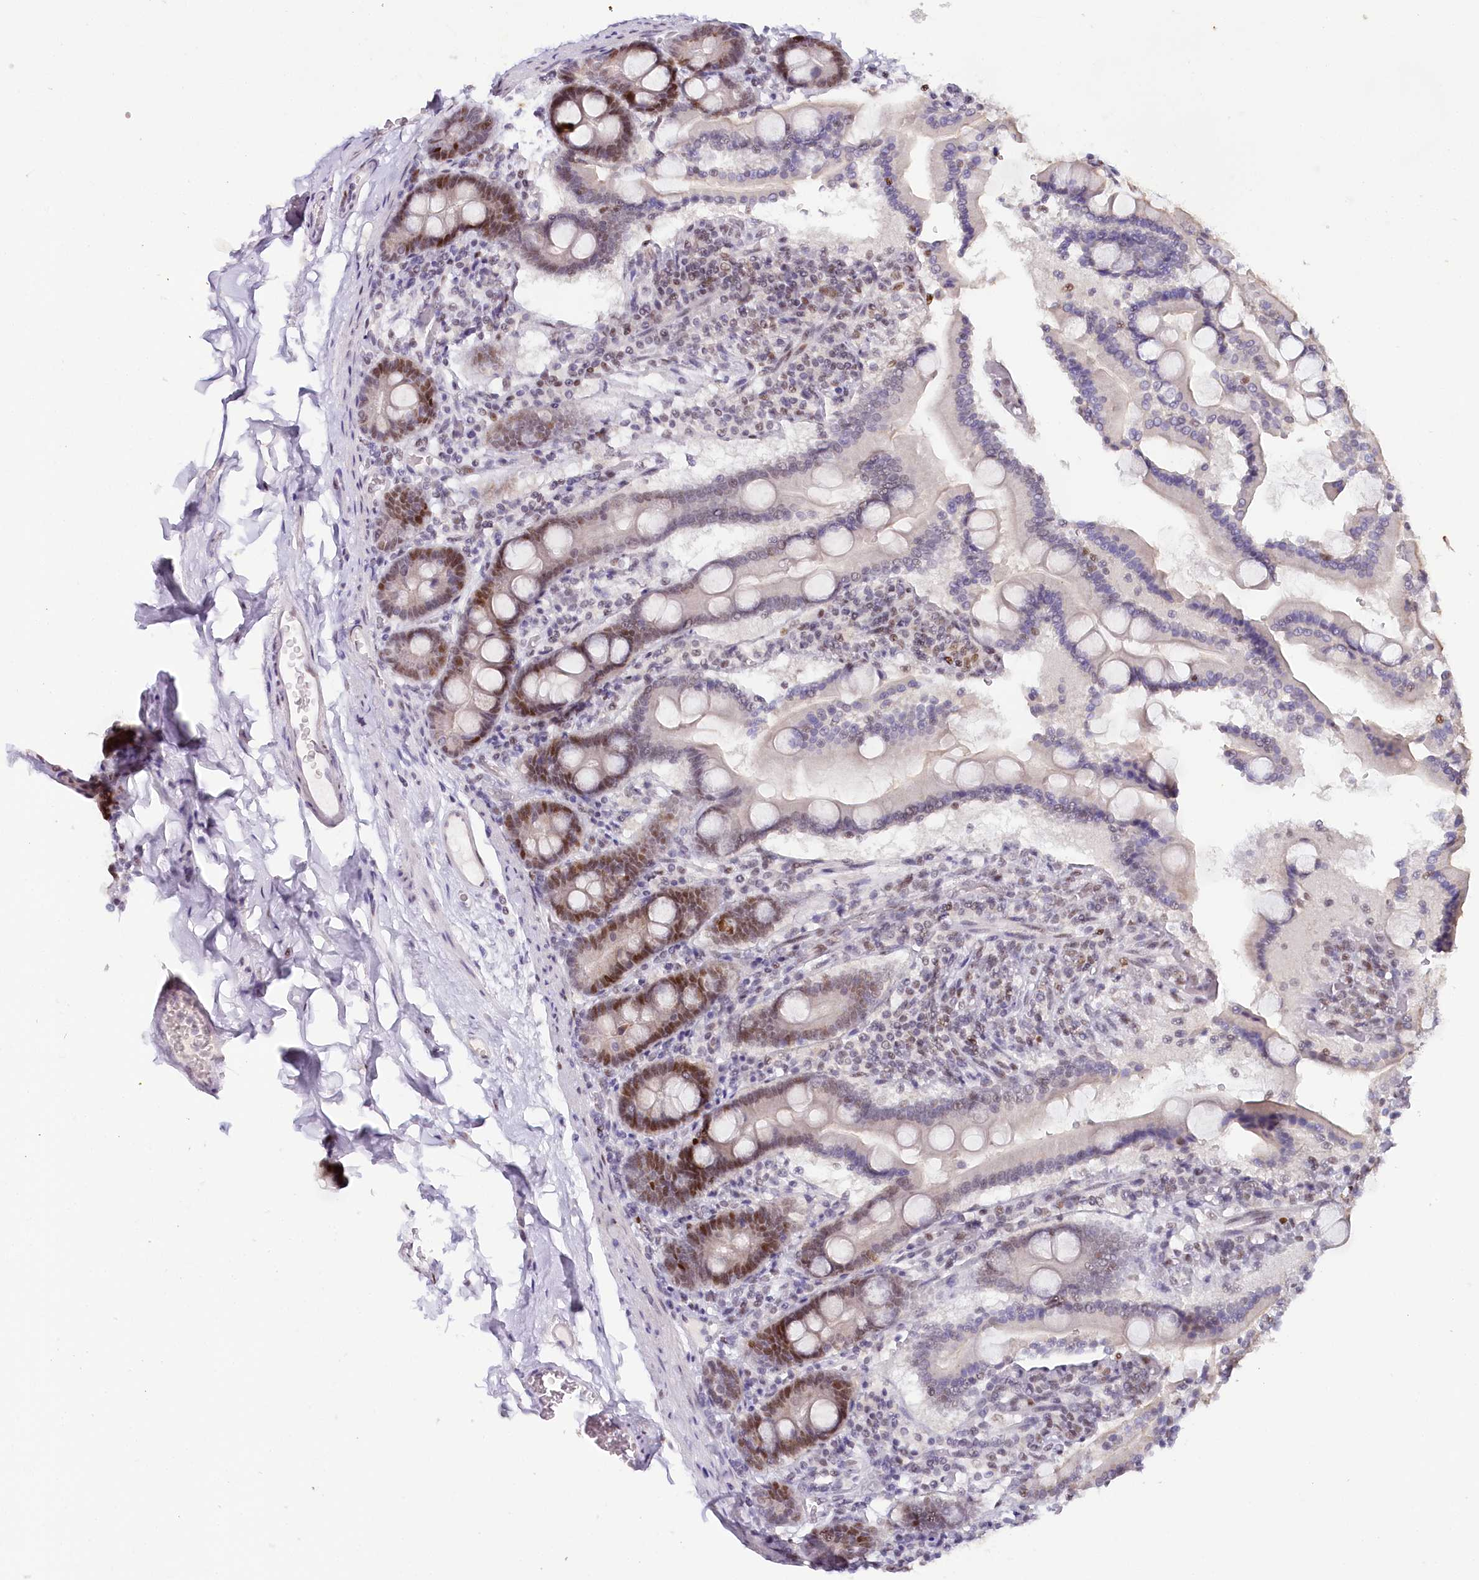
{"staining": {"intensity": "moderate", "quantity": "25%-75%", "location": "nuclear"}, "tissue": "duodenum", "cell_type": "Glandular cells", "image_type": "normal", "snomed": [{"axis": "morphology", "description": "Normal tissue, NOS"}, {"axis": "topography", "description": "Duodenum"}], "caption": "Approximately 25%-75% of glandular cells in benign duodenum reveal moderate nuclear protein staining as visualized by brown immunohistochemical staining.", "gene": "TP53", "patient": {"sex": "male", "age": 55}}